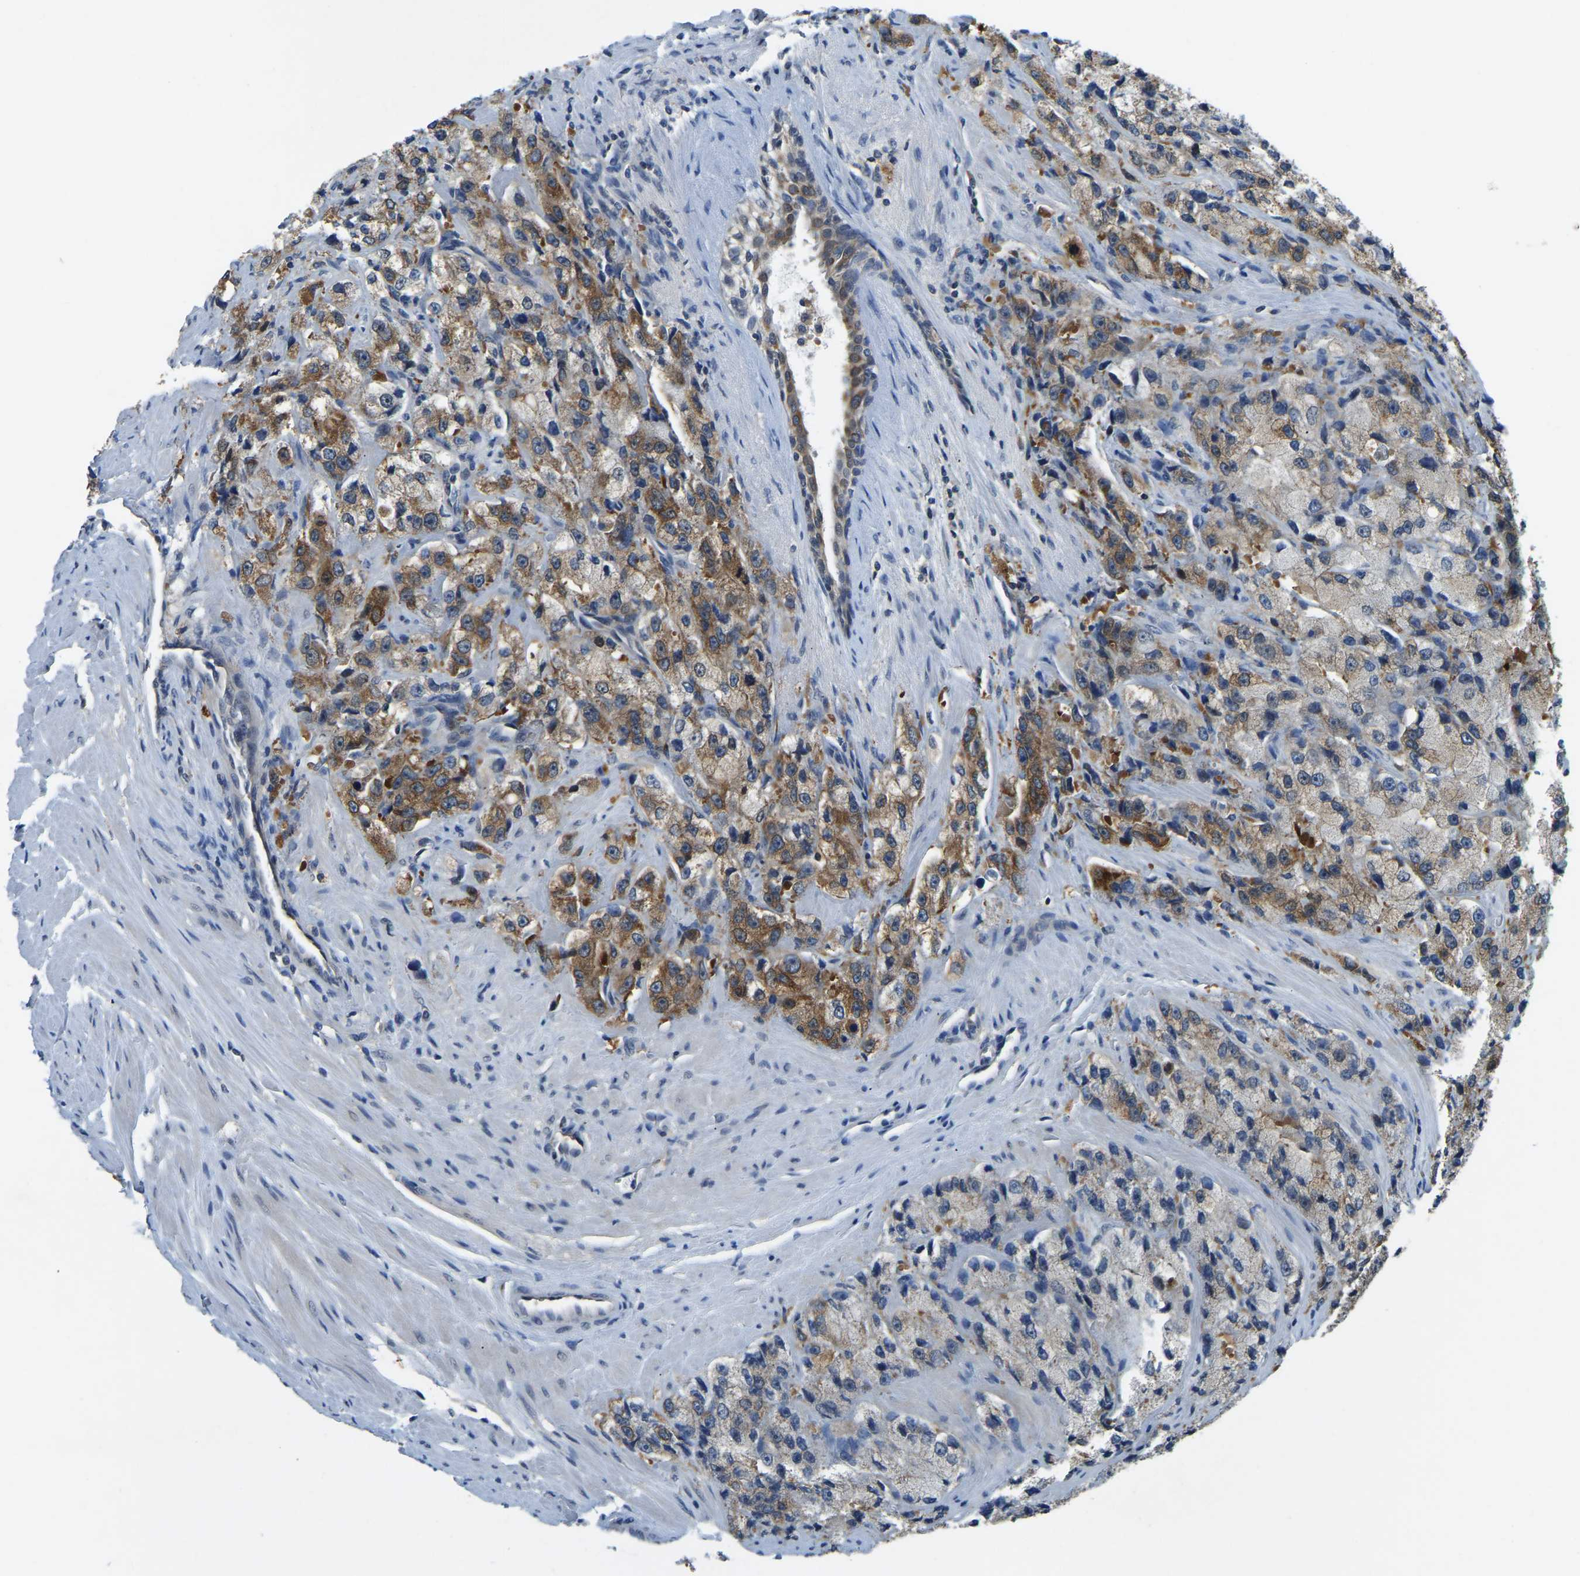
{"staining": {"intensity": "moderate", "quantity": "25%-75%", "location": "cytoplasmic/membranous"}, "tissue": "prostate cancer", "cell_type": "Tumor cells", "image_type": "cancer", "snomed": [{"axis": "morphology", "description": "Adenocarcinoma, High grade"}, {"axis": "topography", "description": "Prostate"}], "caption": "The immunohistochemical stain highlights moderate cytoplasmic/membranous positivity in tumor cells of prostate cancer tissue. Nuclei are stained in blue.", "gene": "AHNAK", "patient": {"sex": "male", "age": 58}}